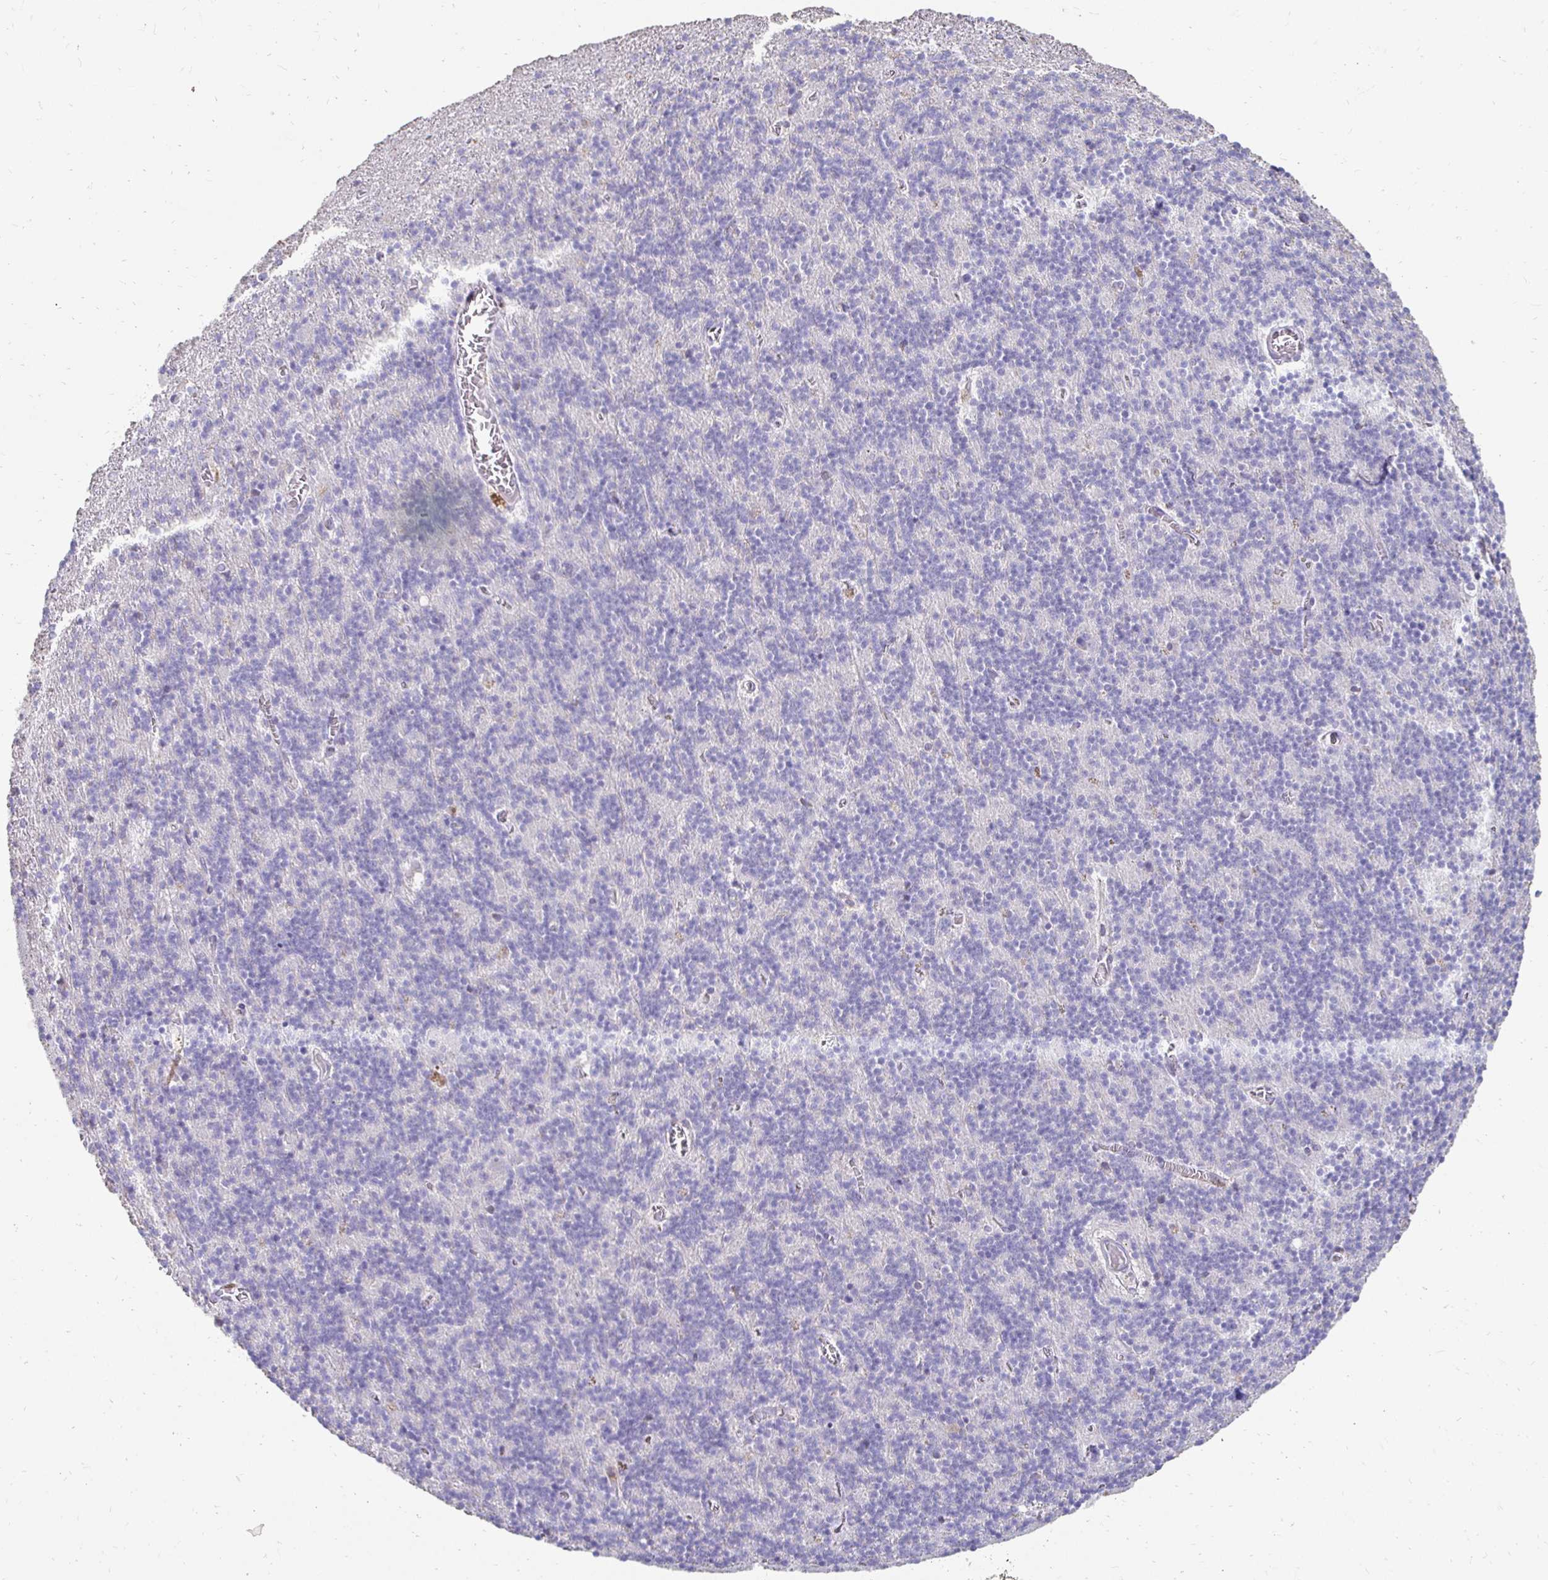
{"staining": {"intensity": "negative", "quantity": "none", "location": "none"}, "tissue": "cerebellum", "cell_type": "Cells in granular layer", "image_type": "normal", "snomed": [{"axis": "morphology", "description": "Normal tissue, NOS"}, {"axis": "topography", "description": "Cerebellum"}], "caption": "This image is of unremarkable cerebellum stained with IHC to label a protein in brown with the nuclei are counter-stained blue. There is no expression in cells in granular layer. Brightfield microscopy of immunohistochemistry stained with DAB (3,3'-diaminobenzidine) (brown) and hematoxylin (blue), captured at high magnification.", "gene": "GK2", "patient": {"sex": "male", "age": 70}}